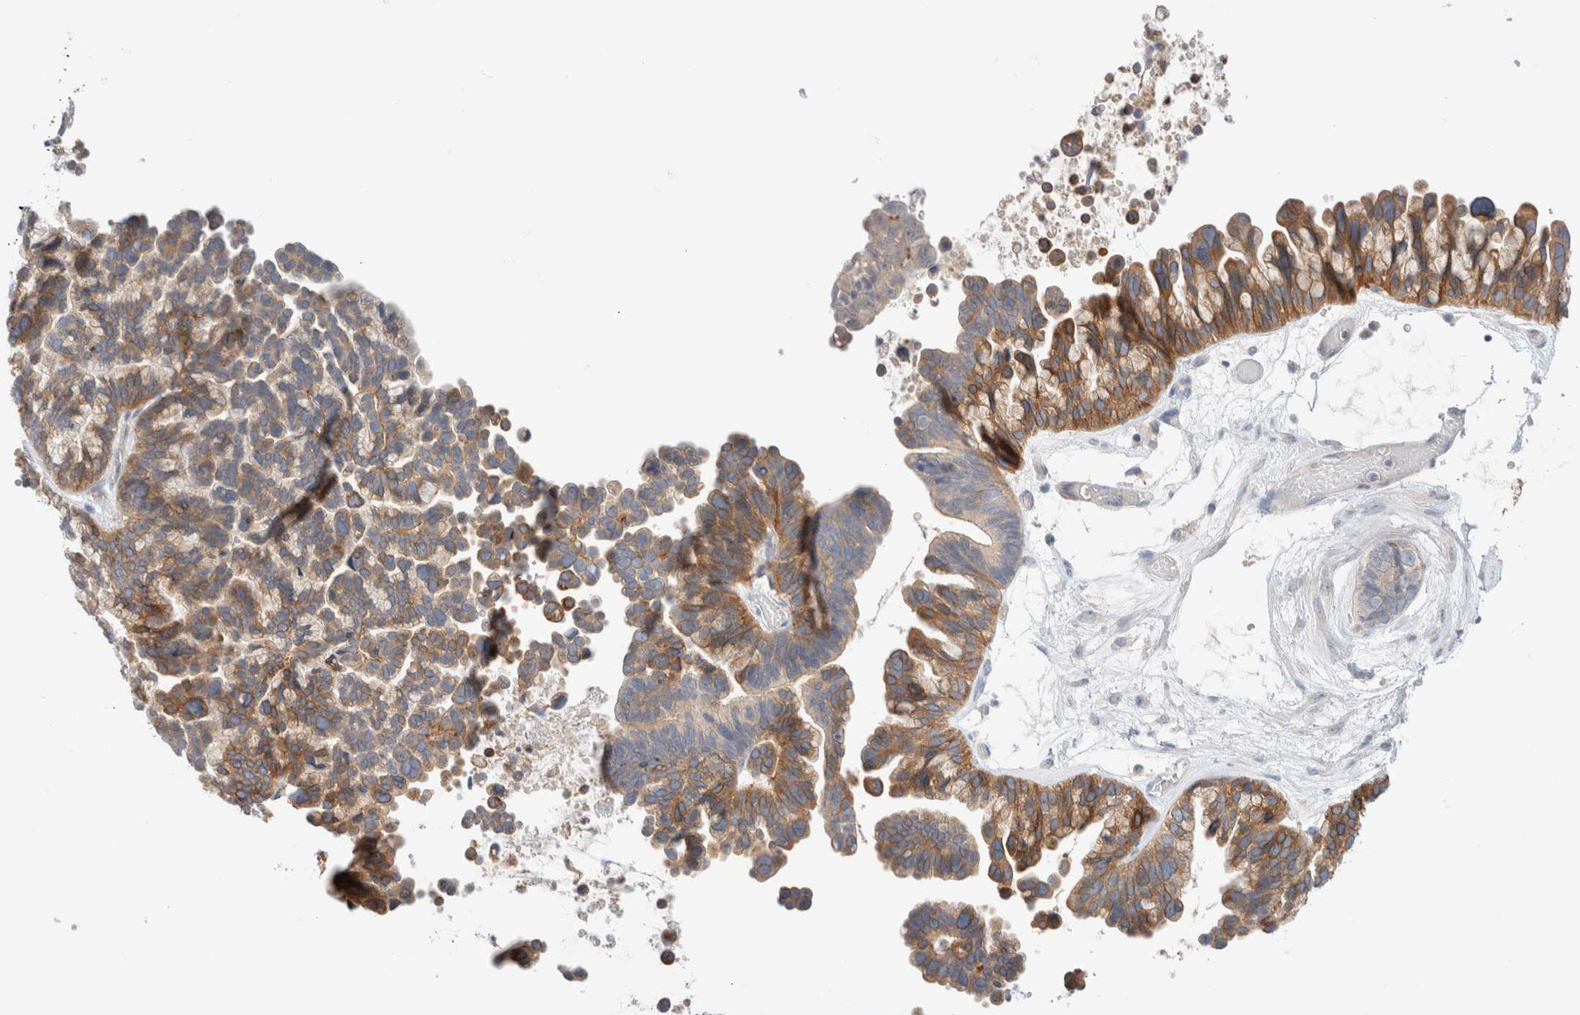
{"staining": {"intensity": "moderate", "quantity": "25%-75%", "location": "cytoplasmic/membranous"}, "tissue": "ovarian cancer", "cell_type": "Tumor cells", "image_type": "cancer", "snomed": [{"axis": "morphology", "description": "Cystadenocarcinoma, serous, NOS"}, {"axis": "topography", "description": "Ovary"}], "caption": "Moderate cytoplasmic/membranous protein expression is identified in about 25%-75% of tumor cells in ovarian cancer (serous cystadenocarcinoma). (brown staining indicates protein expression, while blue staining denotes nuclei).", "gene": "SDR16C5", "patient": {"sex": "female", "age": 56}}